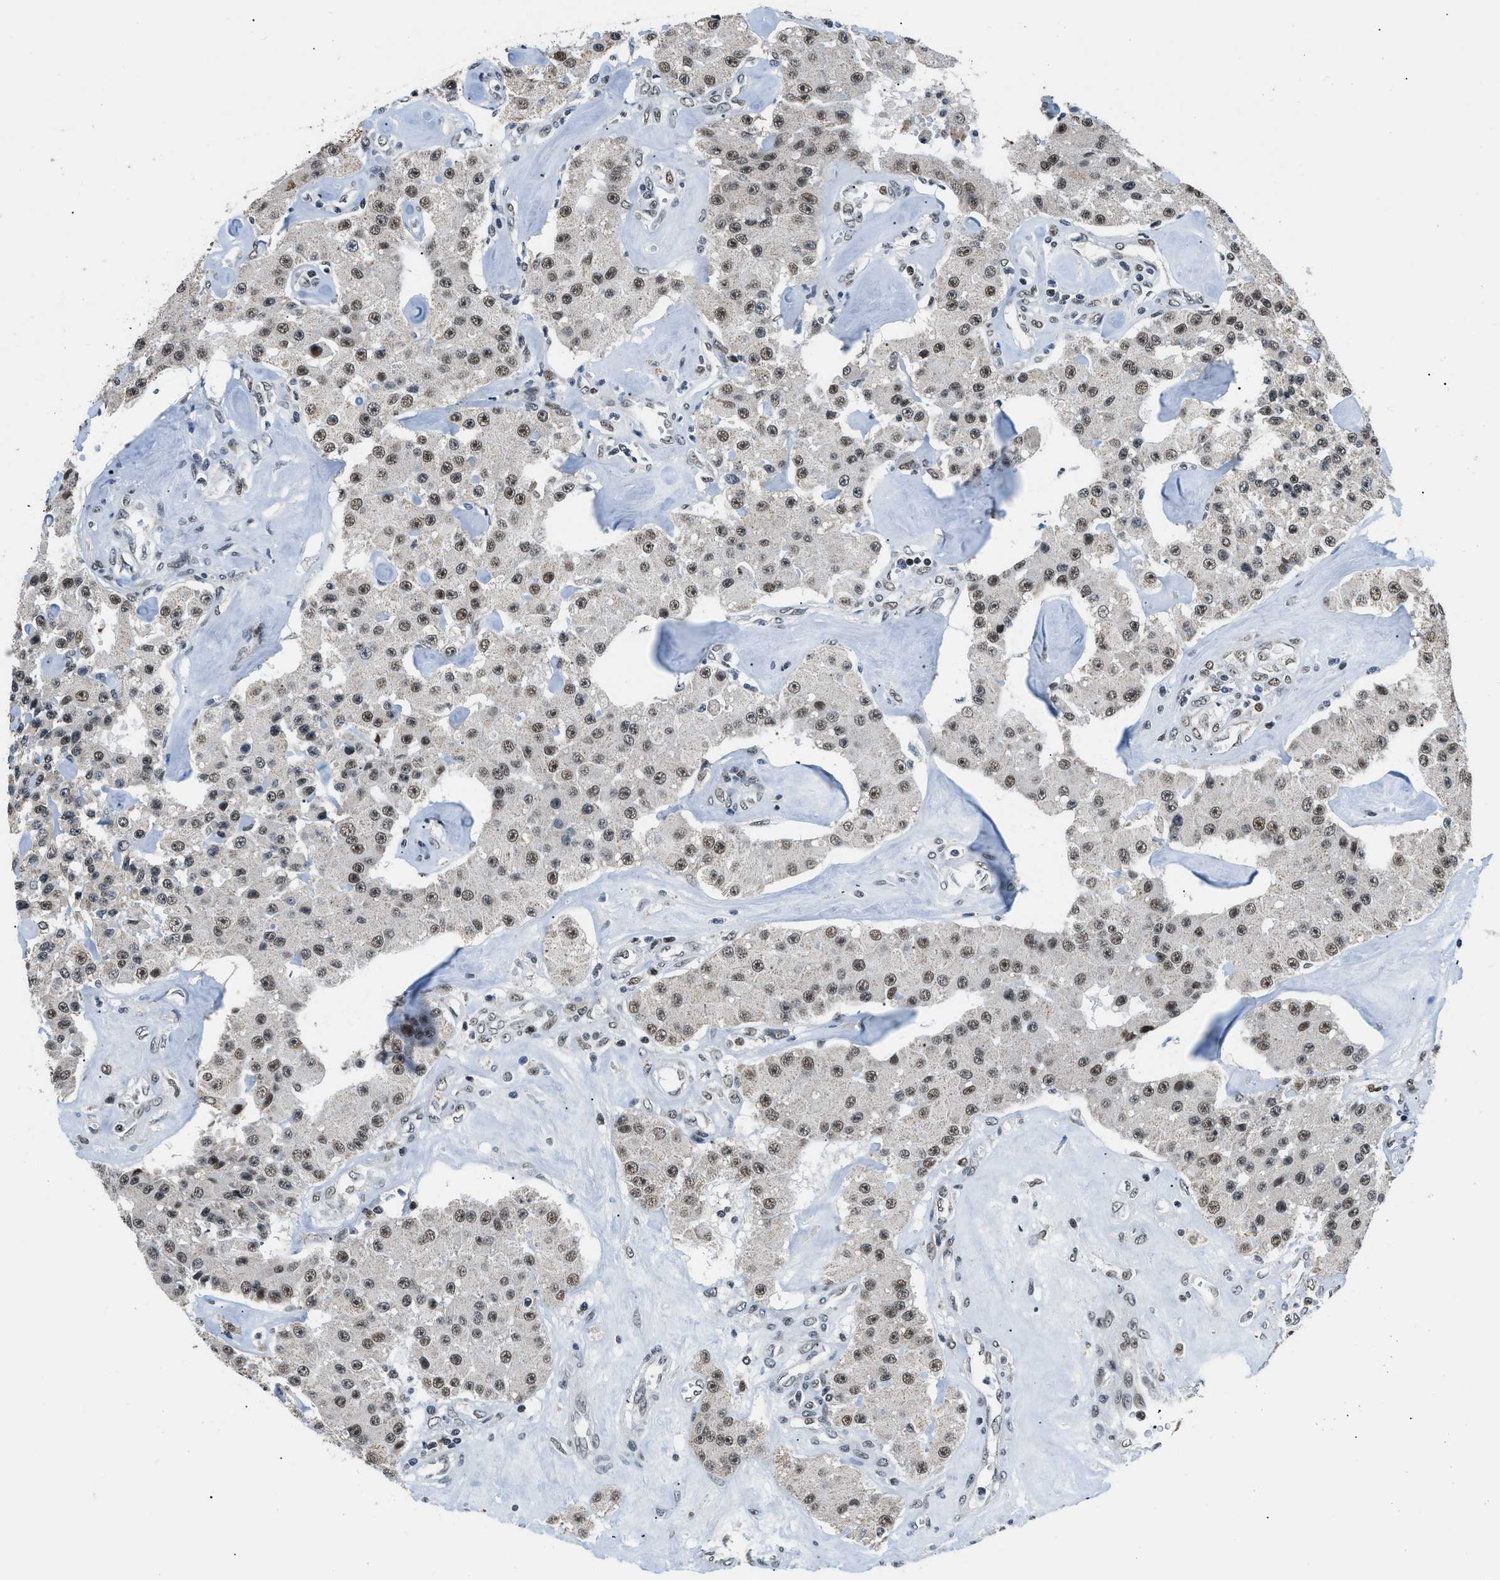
{"staining": {"intensity": "moderate", "quantity": ">75%", "location": "nuclear"}, "tissue": "carcinoid", "cell_type": "Tumor cells", "image_type": "cancer", "snomed": [{"axis": "morphology", "description": "Carcinoid, malignant, NOS"}, {"axis": "topography", "description": "Pancreas"}], "caption": "The immunohistochemical stain highlights moderate nuclear positivity in tumor cells of carcinoid tissue.", "gene": "KDM3B", "patient": {"sex": "male", "age": 41}}